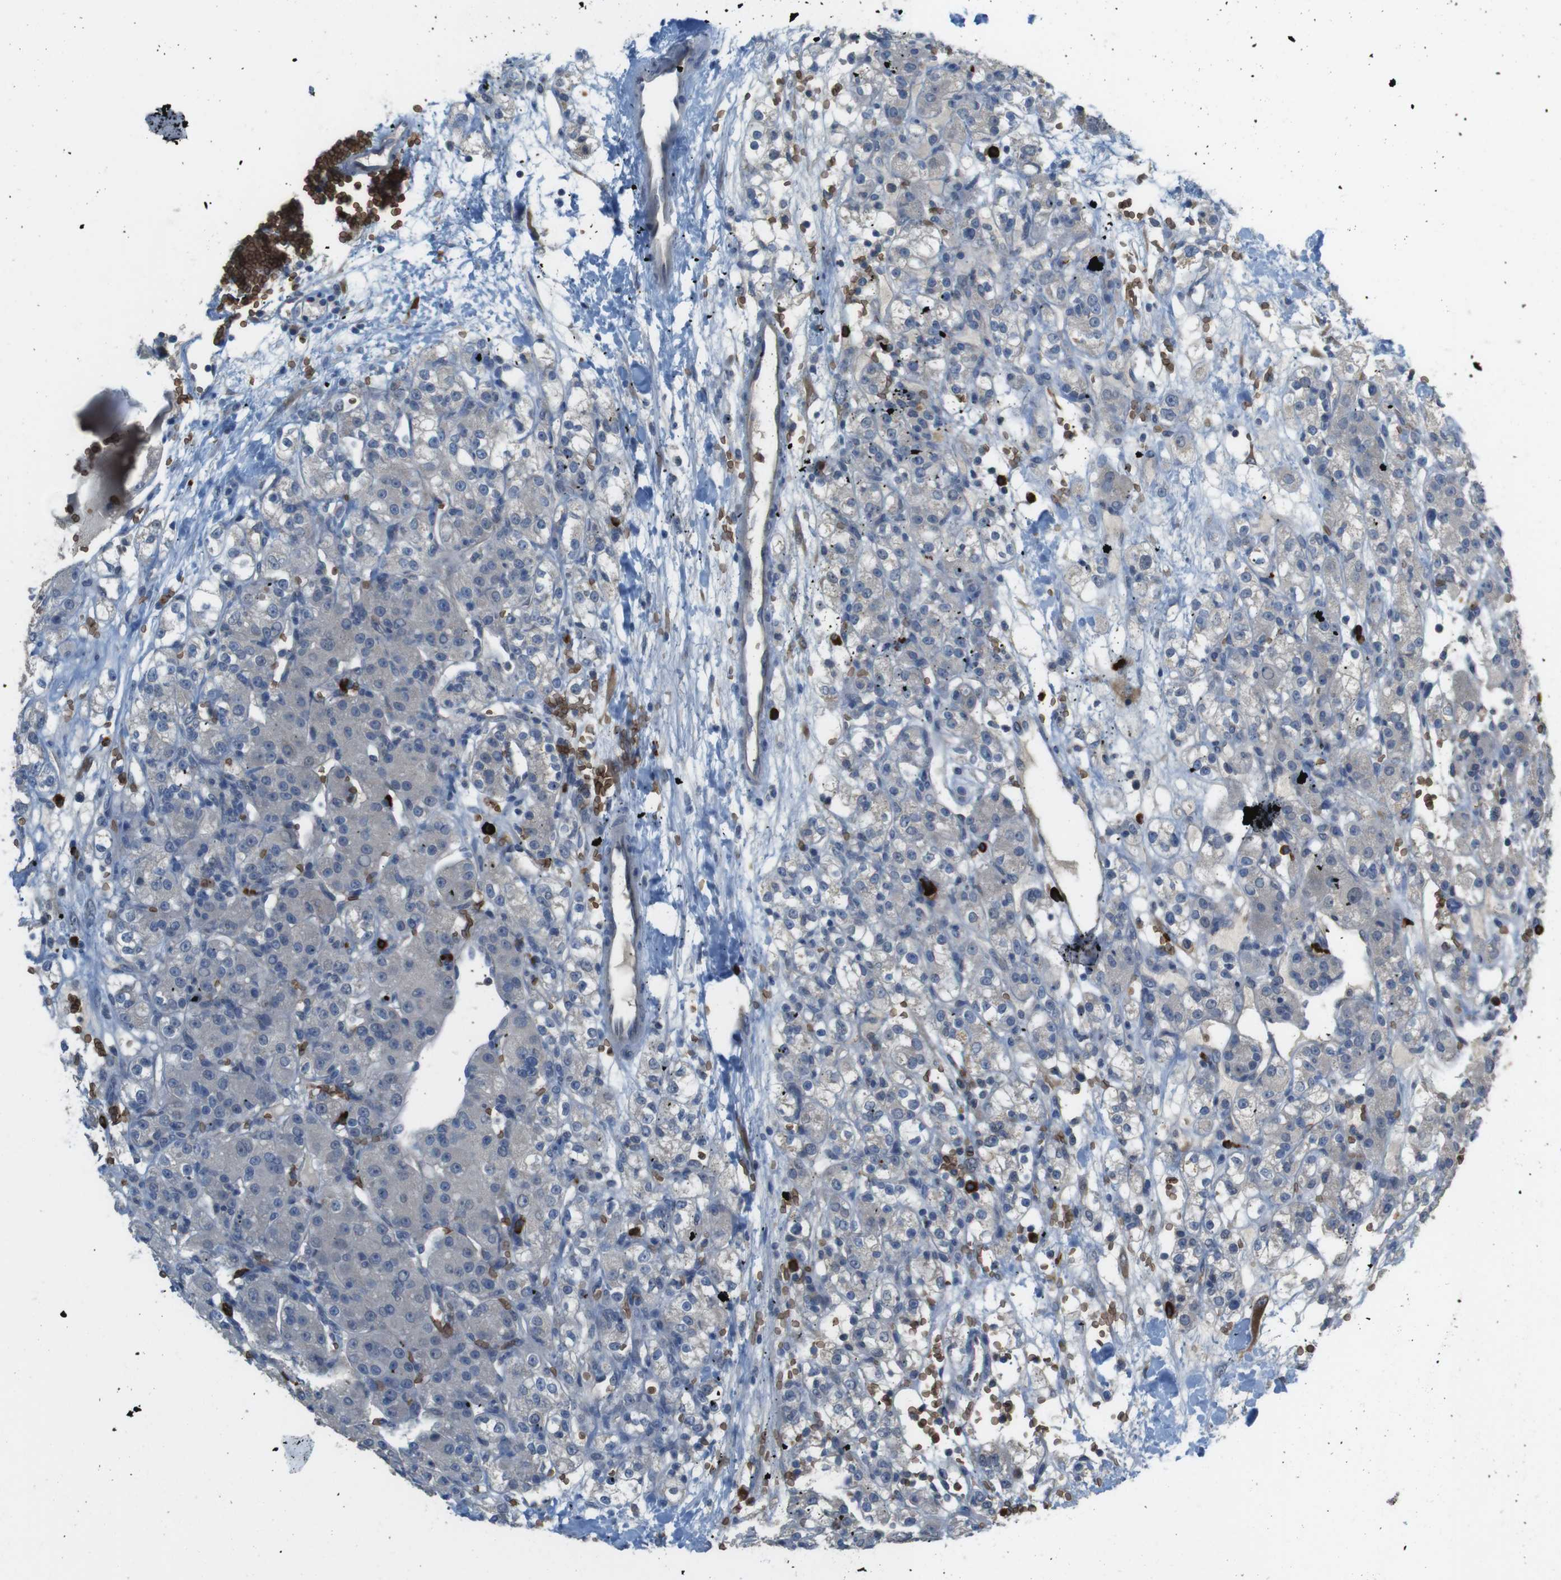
{"staining": {"intensity": "negative", "quantity": "none", "location": "none"}, "tissue": "renal cancer", "cell_type": "Tumor cells", "image_type": "cancer", "snomed": [{"axis": "morphology", "description": "Normal tissue, NOS"}, {"axis": "morphology", "description": "Adenocarcinoma, NOS"}, {"axis": "topography", "description": "Kidney"}], "caption": "IHC micrograph of renal cancer stained for a protein (brown), which demonstrates no expression in tumor cells.", "gene": "GYPA", "patient": {"sex": "male", "age": 61}}